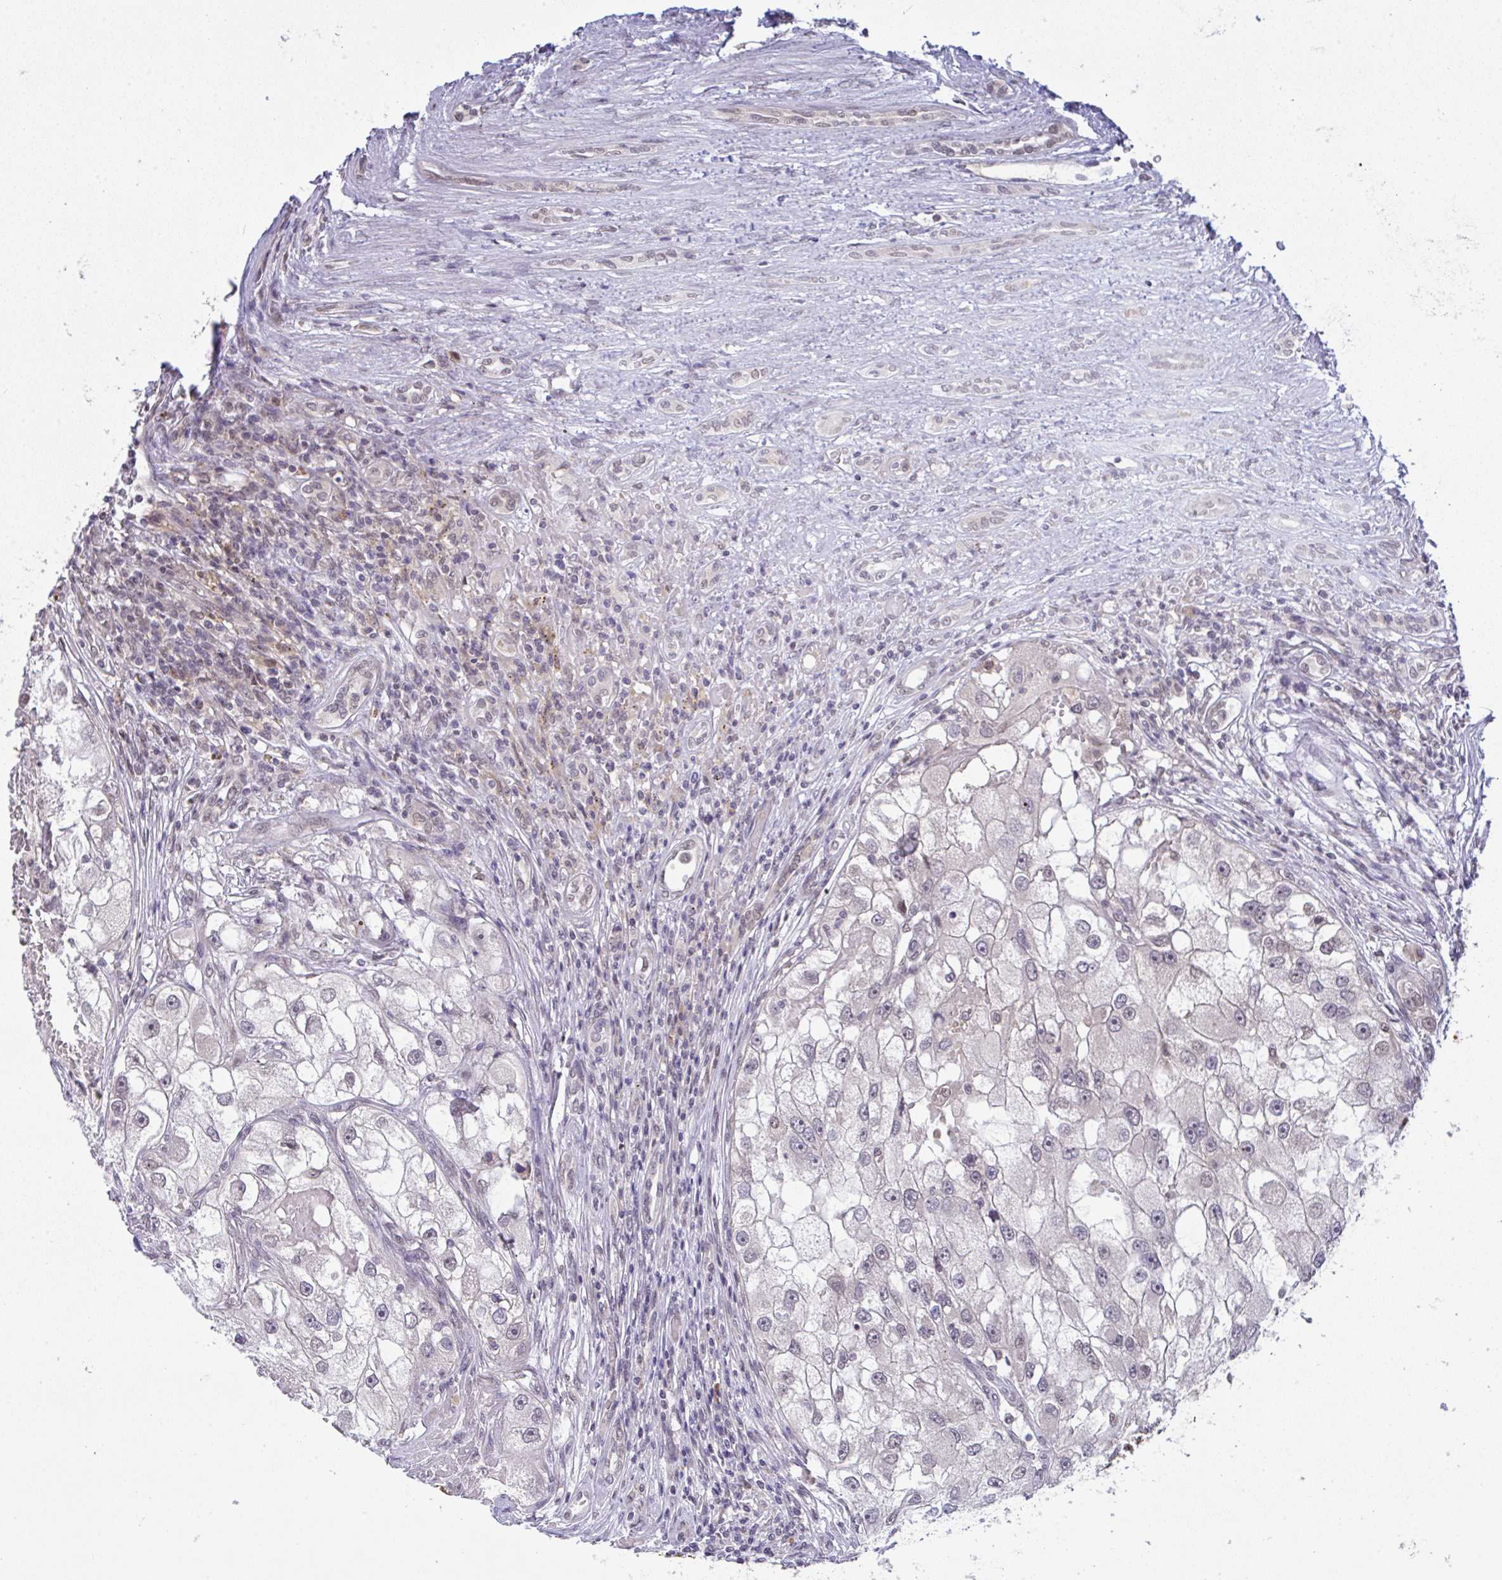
{"staining": {"intensity": "negative", "quantity": "none", "location": "none"}, "tissue": "renal cancer", "cell_type": "Tumor cells", "image_type": "cancer", "snomed": [{"axis": "morphology", "description": "Adenocarcinoma, NOS"}, {"axis": "topography", "description": "Kidney"}], "caption": "Immunohistochemistry image of neoplastic tissue: human renal cancer stained with DAB reveals no significant protein positivity in tumor cells. Nuclei are stained in blue.", "gene": "C9orf64", "patient": {"sex": "male", "age": 63}}